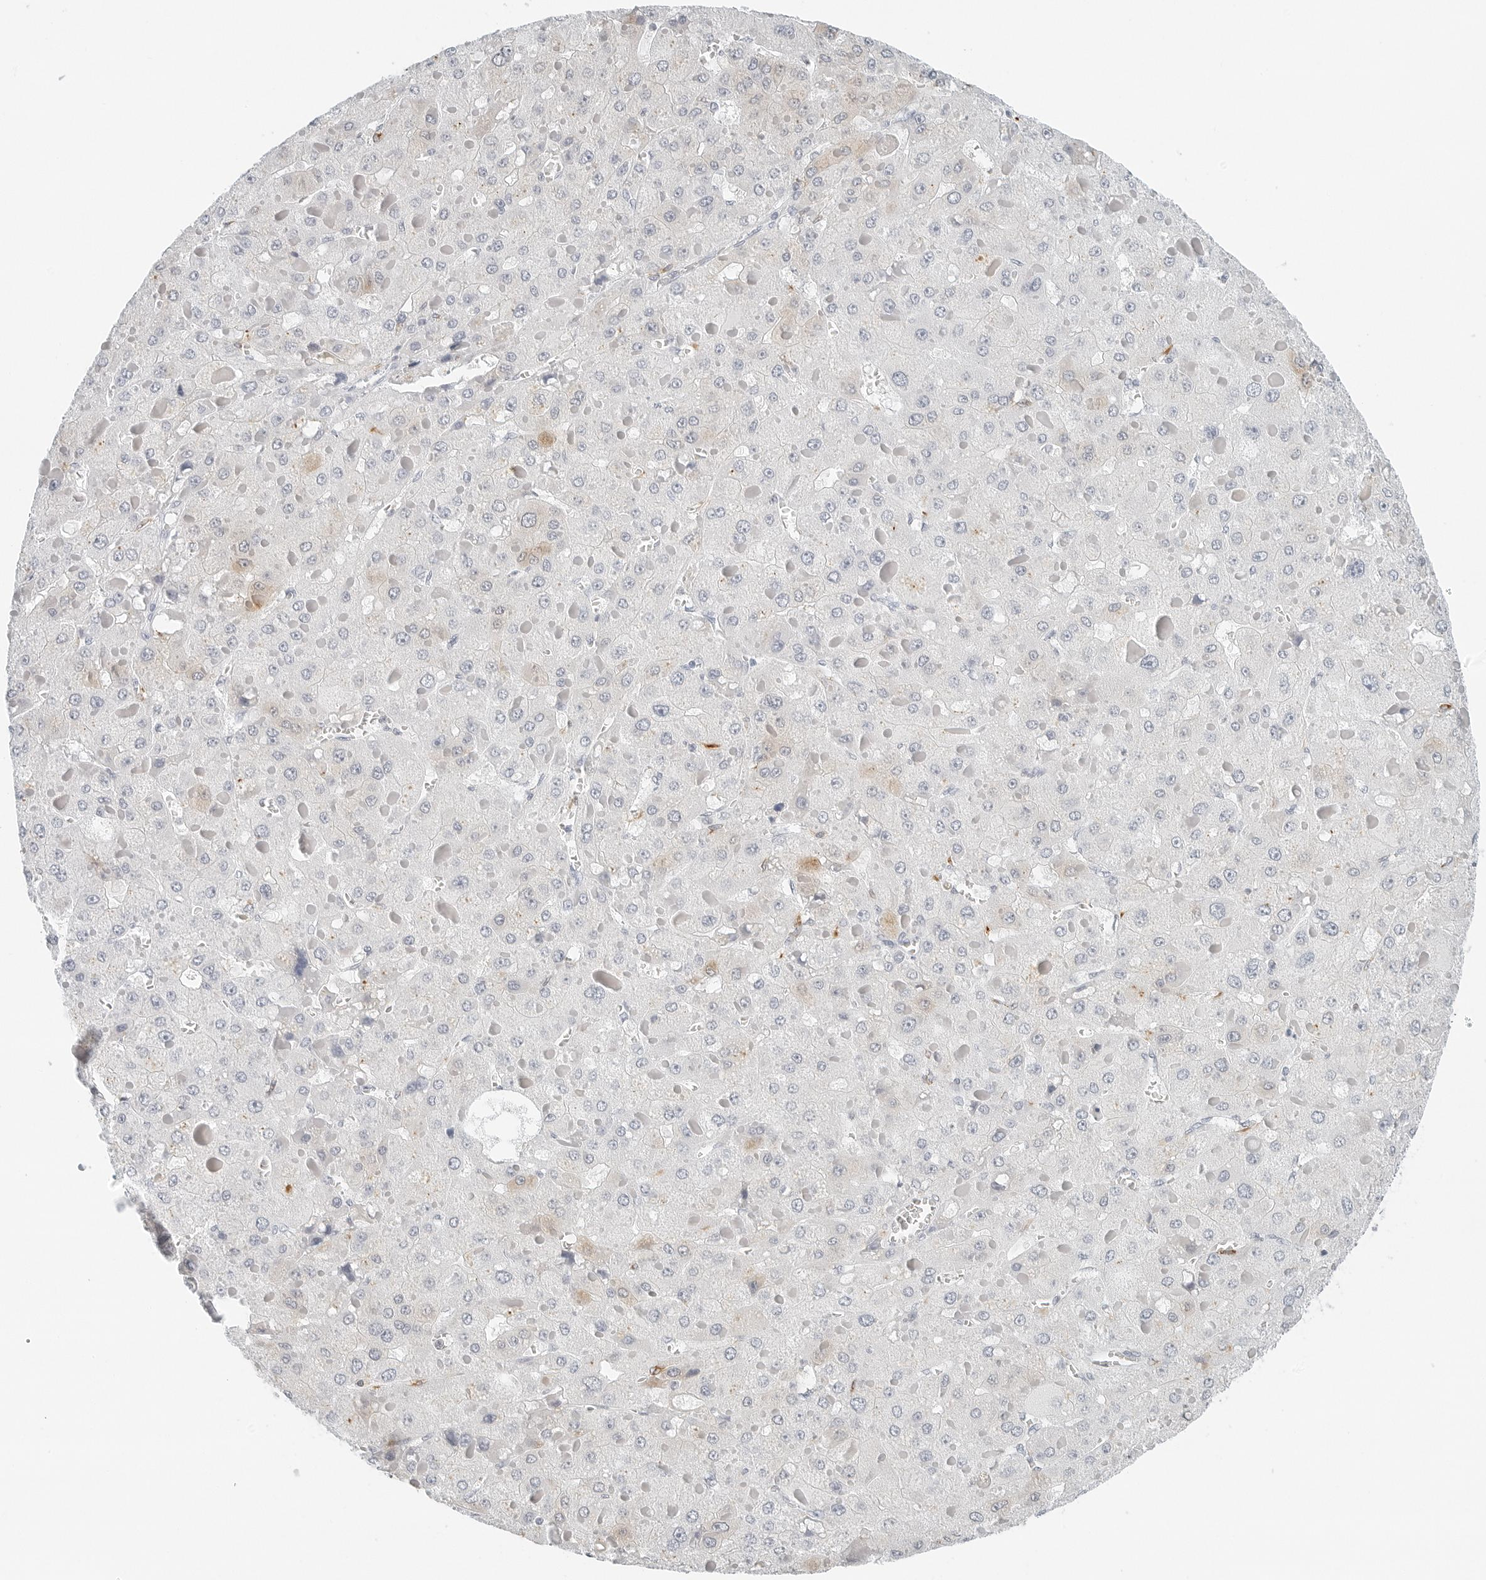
{"staining": {"intensity": "moderate", "quantity": "<25%", "location": "cytoplasmic/membranous"}, "tissue": "liver cancer", "cell_type": "Tumor cells", "image_type": "cancer", "snomed": [{"axis": "morphology", "description": "Carcinoma, Hepatocellular, NOS"}, {"axis": "topography", "description": "Liver"}], "caption": "Human hepatocellular carcinoma (liver) stained with a protein marker exhibits moderate staining in tumor cells.", "gene": "P4HA2", "patient": {"sex": "female", "age": 73}}